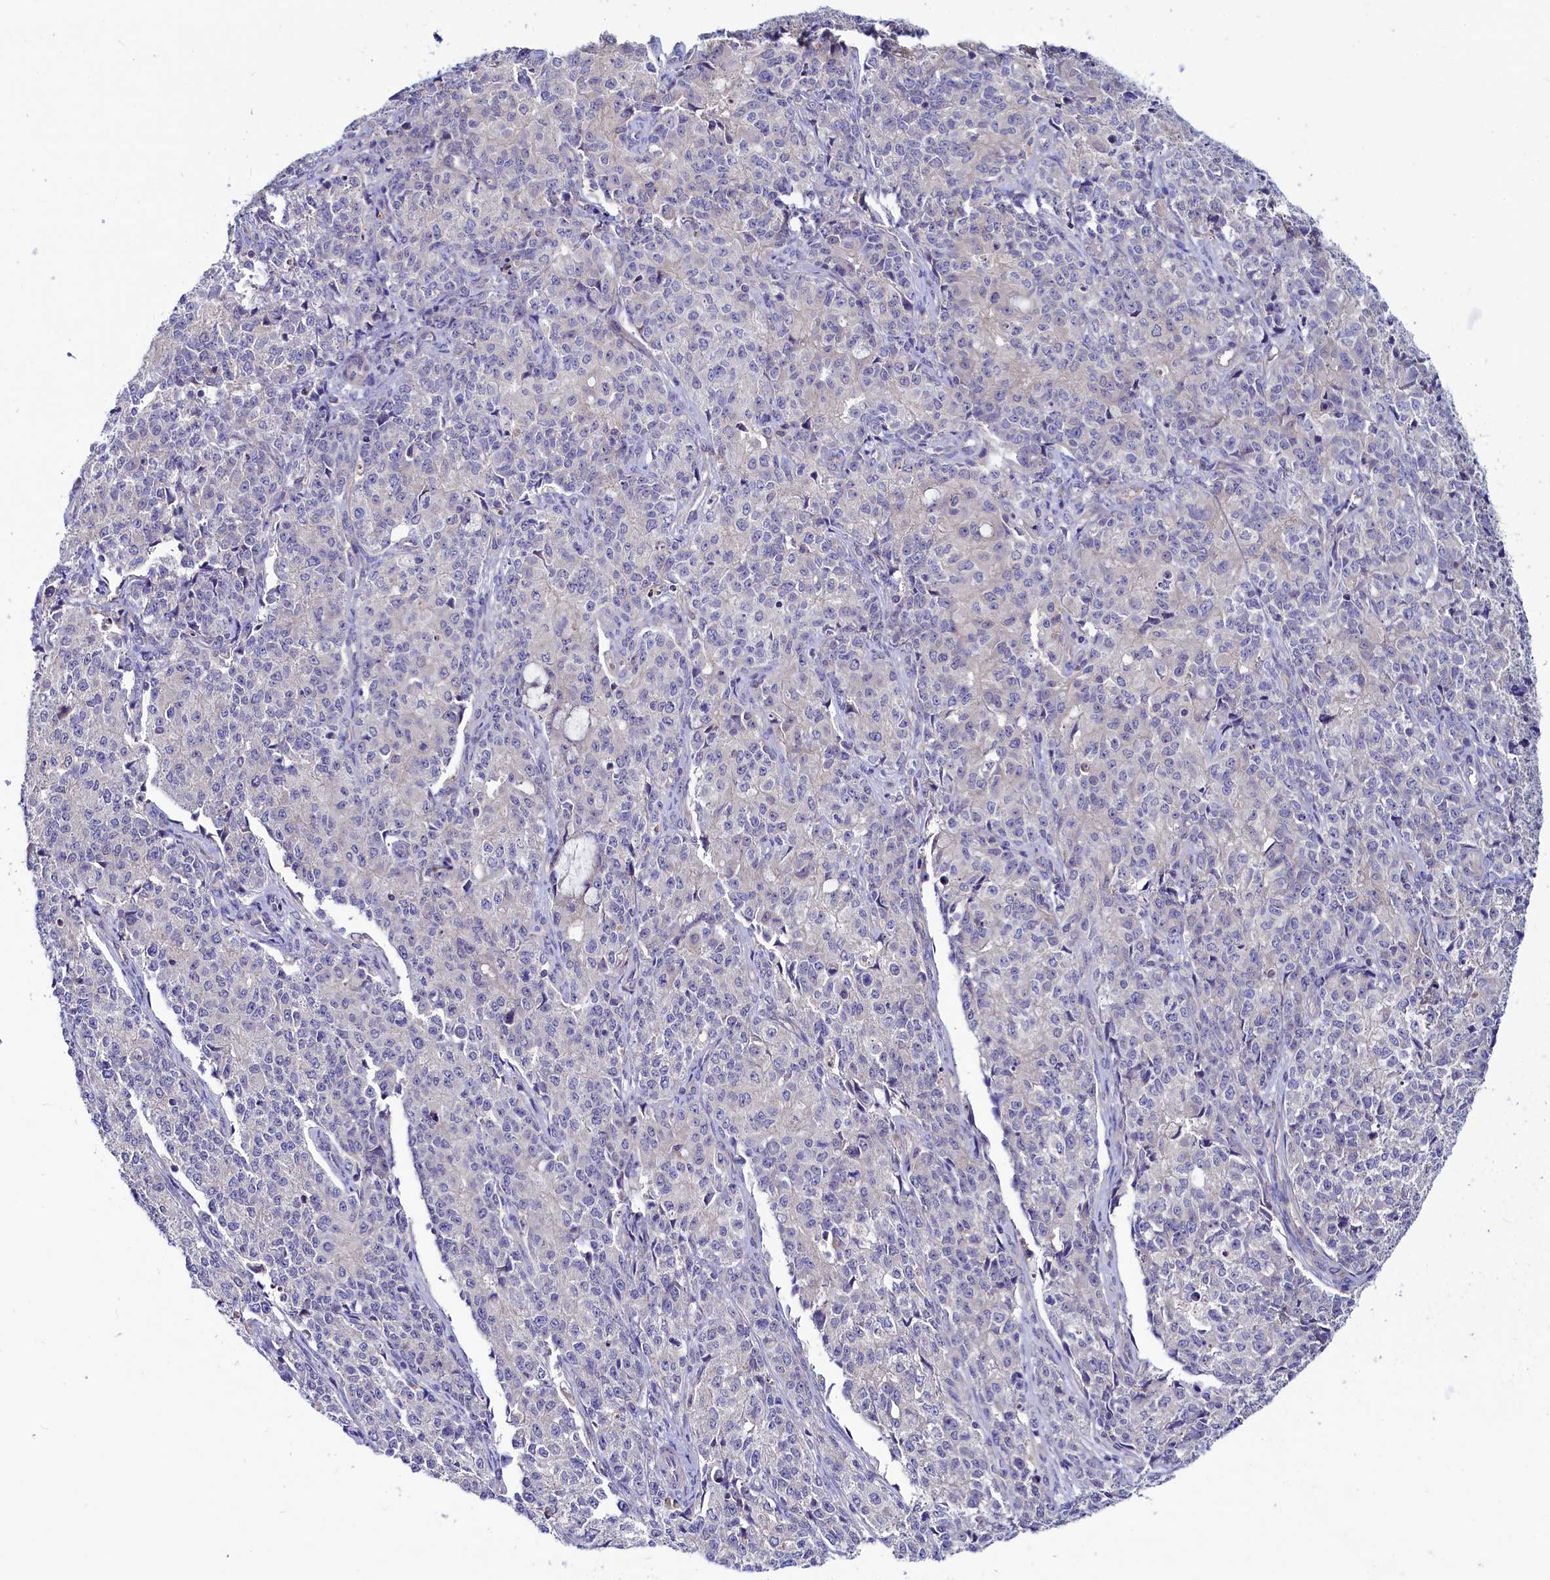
{"staining": {"intensity": "negative", "quantity": "none", "location": "none"}, "tissue": "endometrial cancer", "cell_type": "Tumor cells", "image_type": "cancer", "snomed": [{"axis": "morphology", "description": "Adenocarcinoma, NOS"}, {"axis": "topography", "description": "Endometrium"}], "caption": "Tumor cells show no significant protein expression in endometrial cancer (adenocarcinoma).", "gene": "ASTE1", "patient": {"sex": "female", "age": 50}}